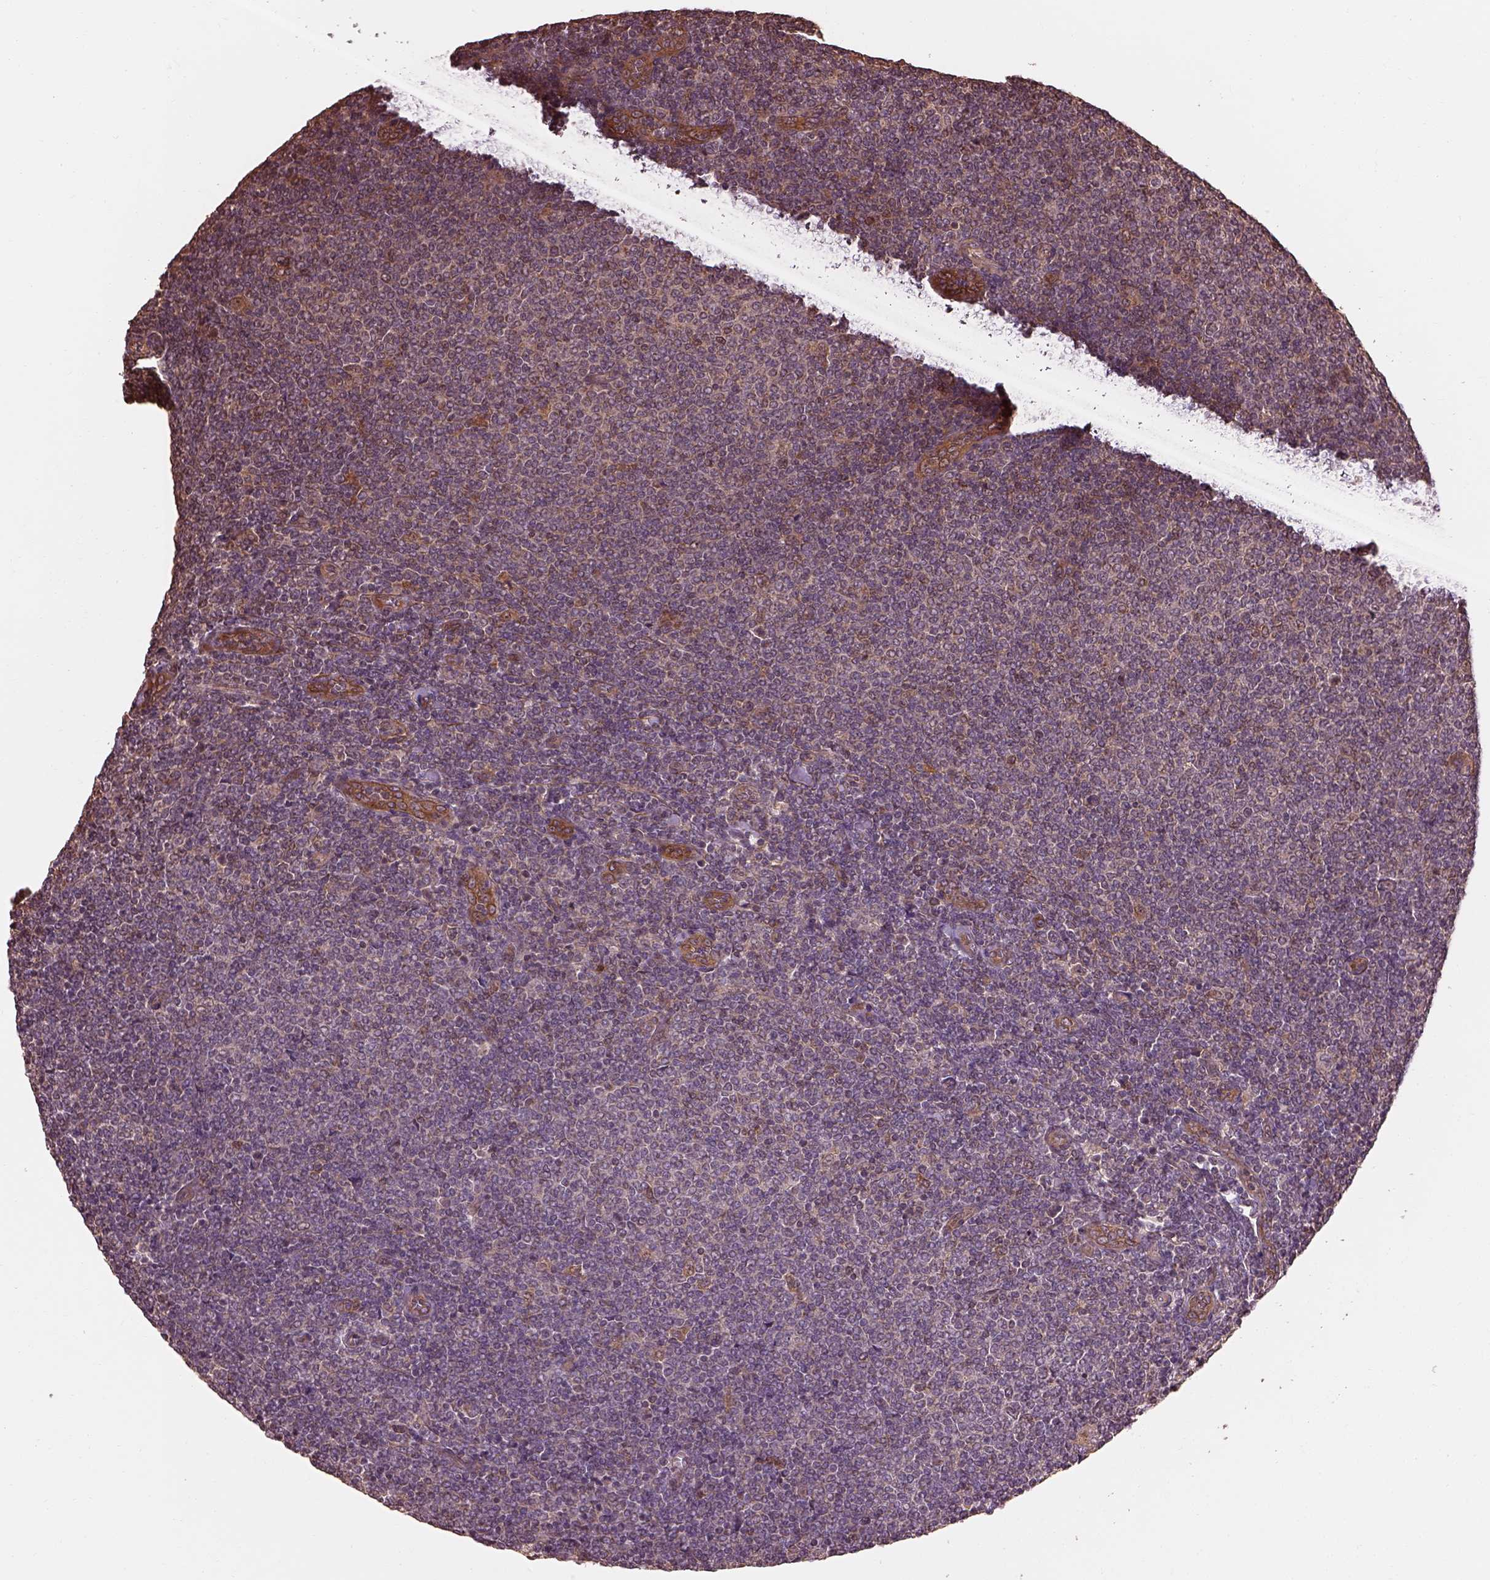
{"staining": {"intensity": "negative", "quantity": "none", "location": "none"}, "tissue": "lymphoma", "cell_type": "Tumor cells", "image_type": "cancer", "snomed": [{"axis": "morphology", "description": "Malignant lymphoma, non-Hodgkin's type, Low grade"}, {"axis": "topography", "description": "Lymph node"}], "caption": "IHC histopathology image of neoplastic tissue: human lymphoma stained with DAB (3,3'-diaminobenzidine) exhibits no significant protein positivity in tumor cells. Nuclei are stained in blue.", "gene": "METTL4", "patient": {"sex": "male", "age": 52}}